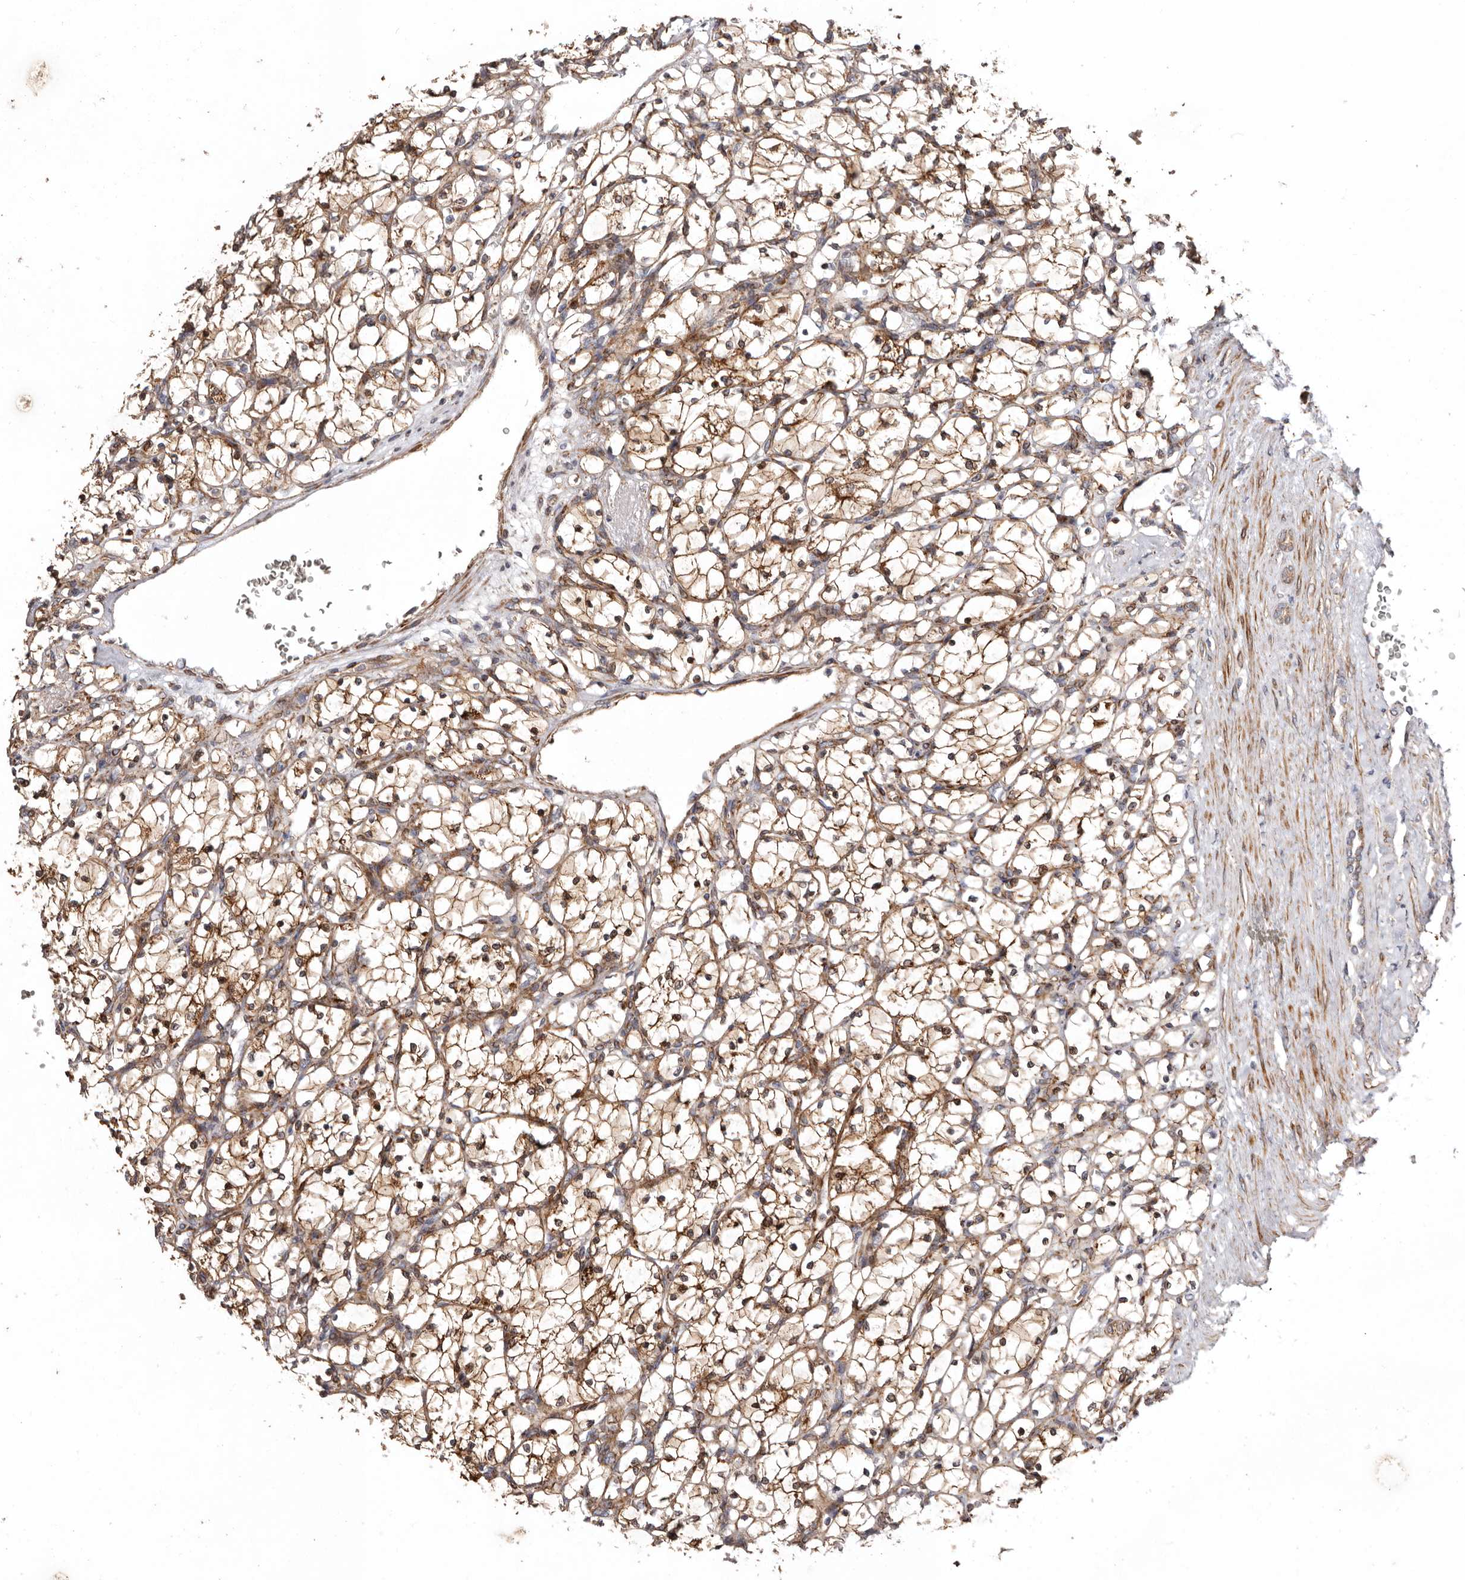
{"staining": {"intensity": "moderate", "quantity": ">75%", "location": "cytoplasmic/membranous,nuclear"}, "tissue": "renal cancer", "cell_type": "Tumor cells", "image_type": "cancer", "snomed": [{"axis": "morphology", "description": "Adenocarcinoma, NOS"}, {"axis": "topography", "description": "Kidney"}], "caption": "Immunohistochemistry (IHC) (DAB (3,3'-diaminobenzidine)) staining of human renal adenocarcinoma displays moderate cytoplasmic/membranous and nuclear protein staining in approximately >75% of tumor cells.", "gene": "PROKR1", "patient": {"sex": "female", "age": 69}}